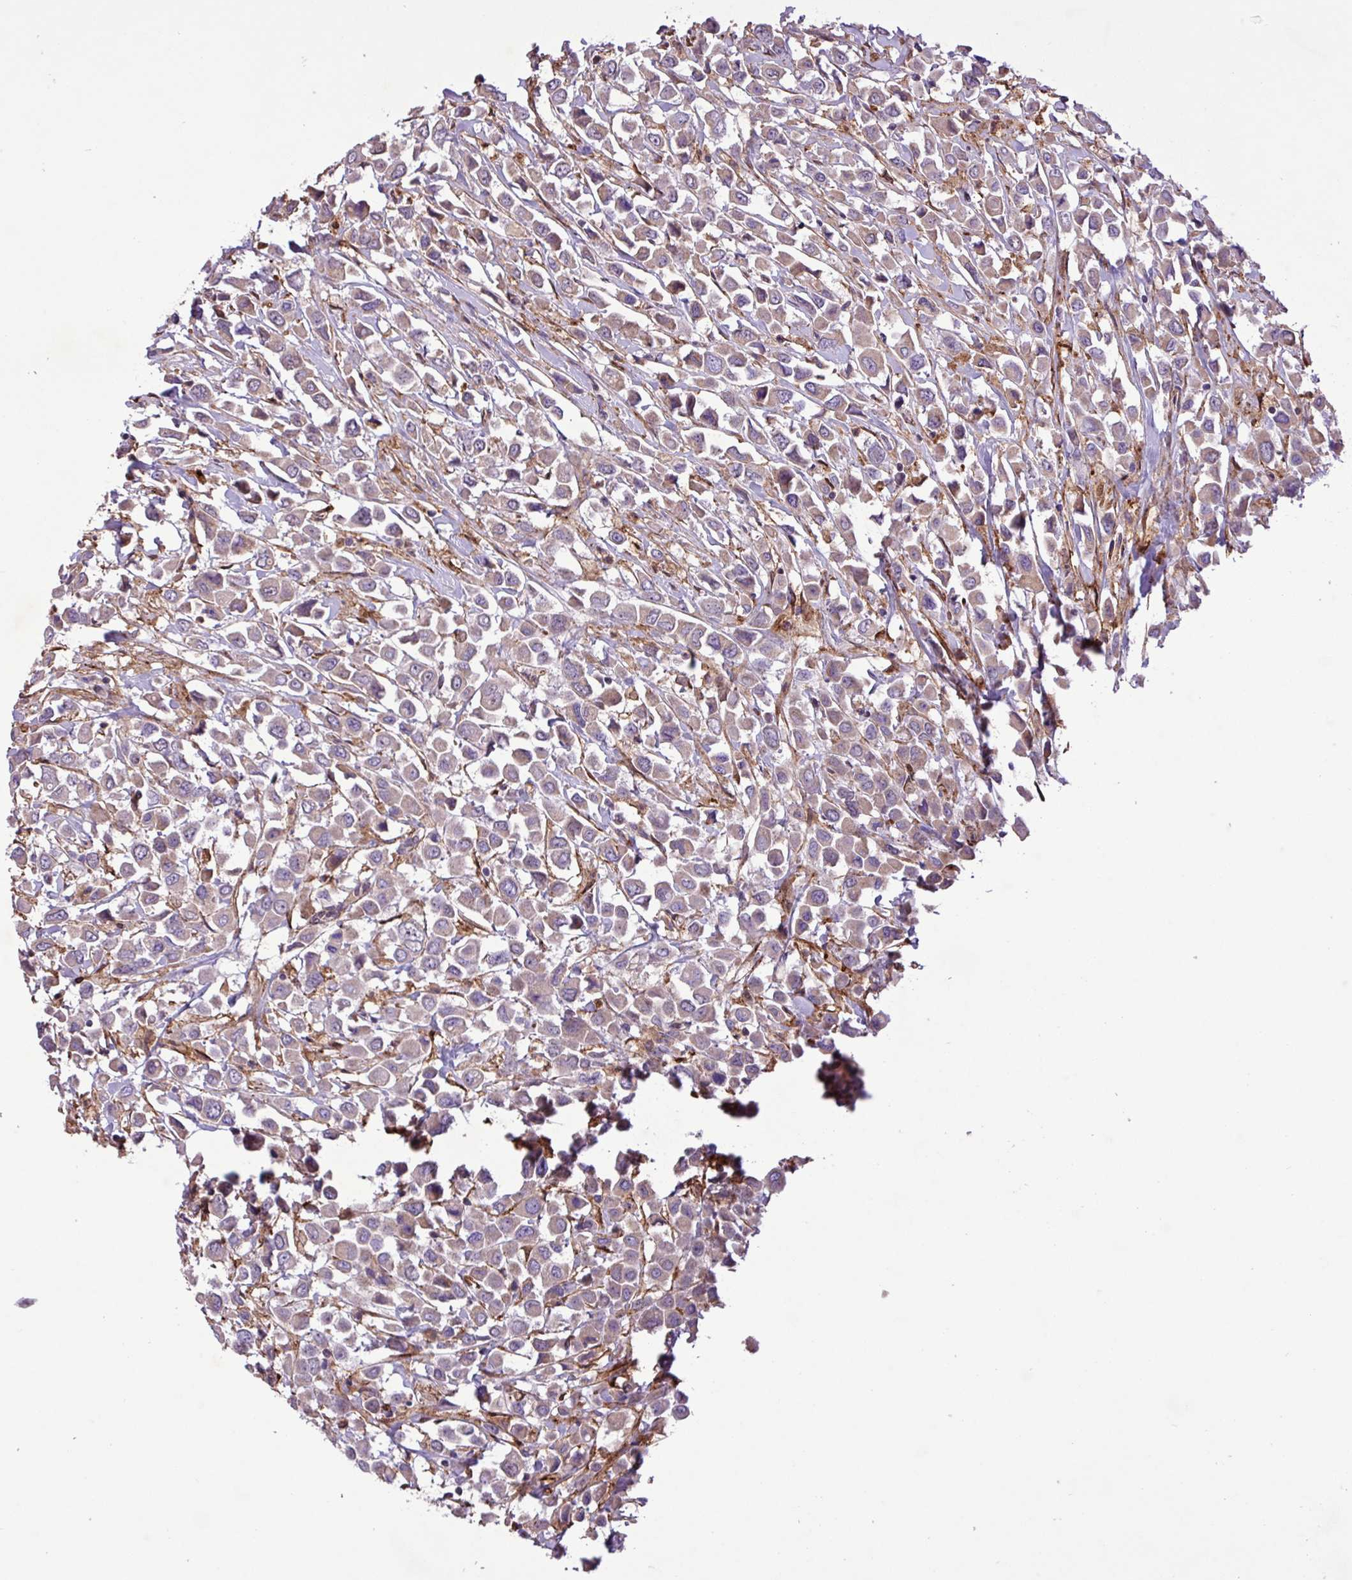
{"staining": {"intensity": "negative", "quantity": "none", "location": "none"}, "tissue": "breast cancer", "cell_type": "Tumor cells", "image_type": "cancer", "snomed": [{"axis": "morphology", "description": "Duct carcinoma"}, {"axis": "topography", "description": "Breast"}], "caption": "Tumor cells show no significant protein positivity in intraductal carcinoma (breast).", "gene": "RPP25L", "patient": {"sex": "female", "age": 61}}